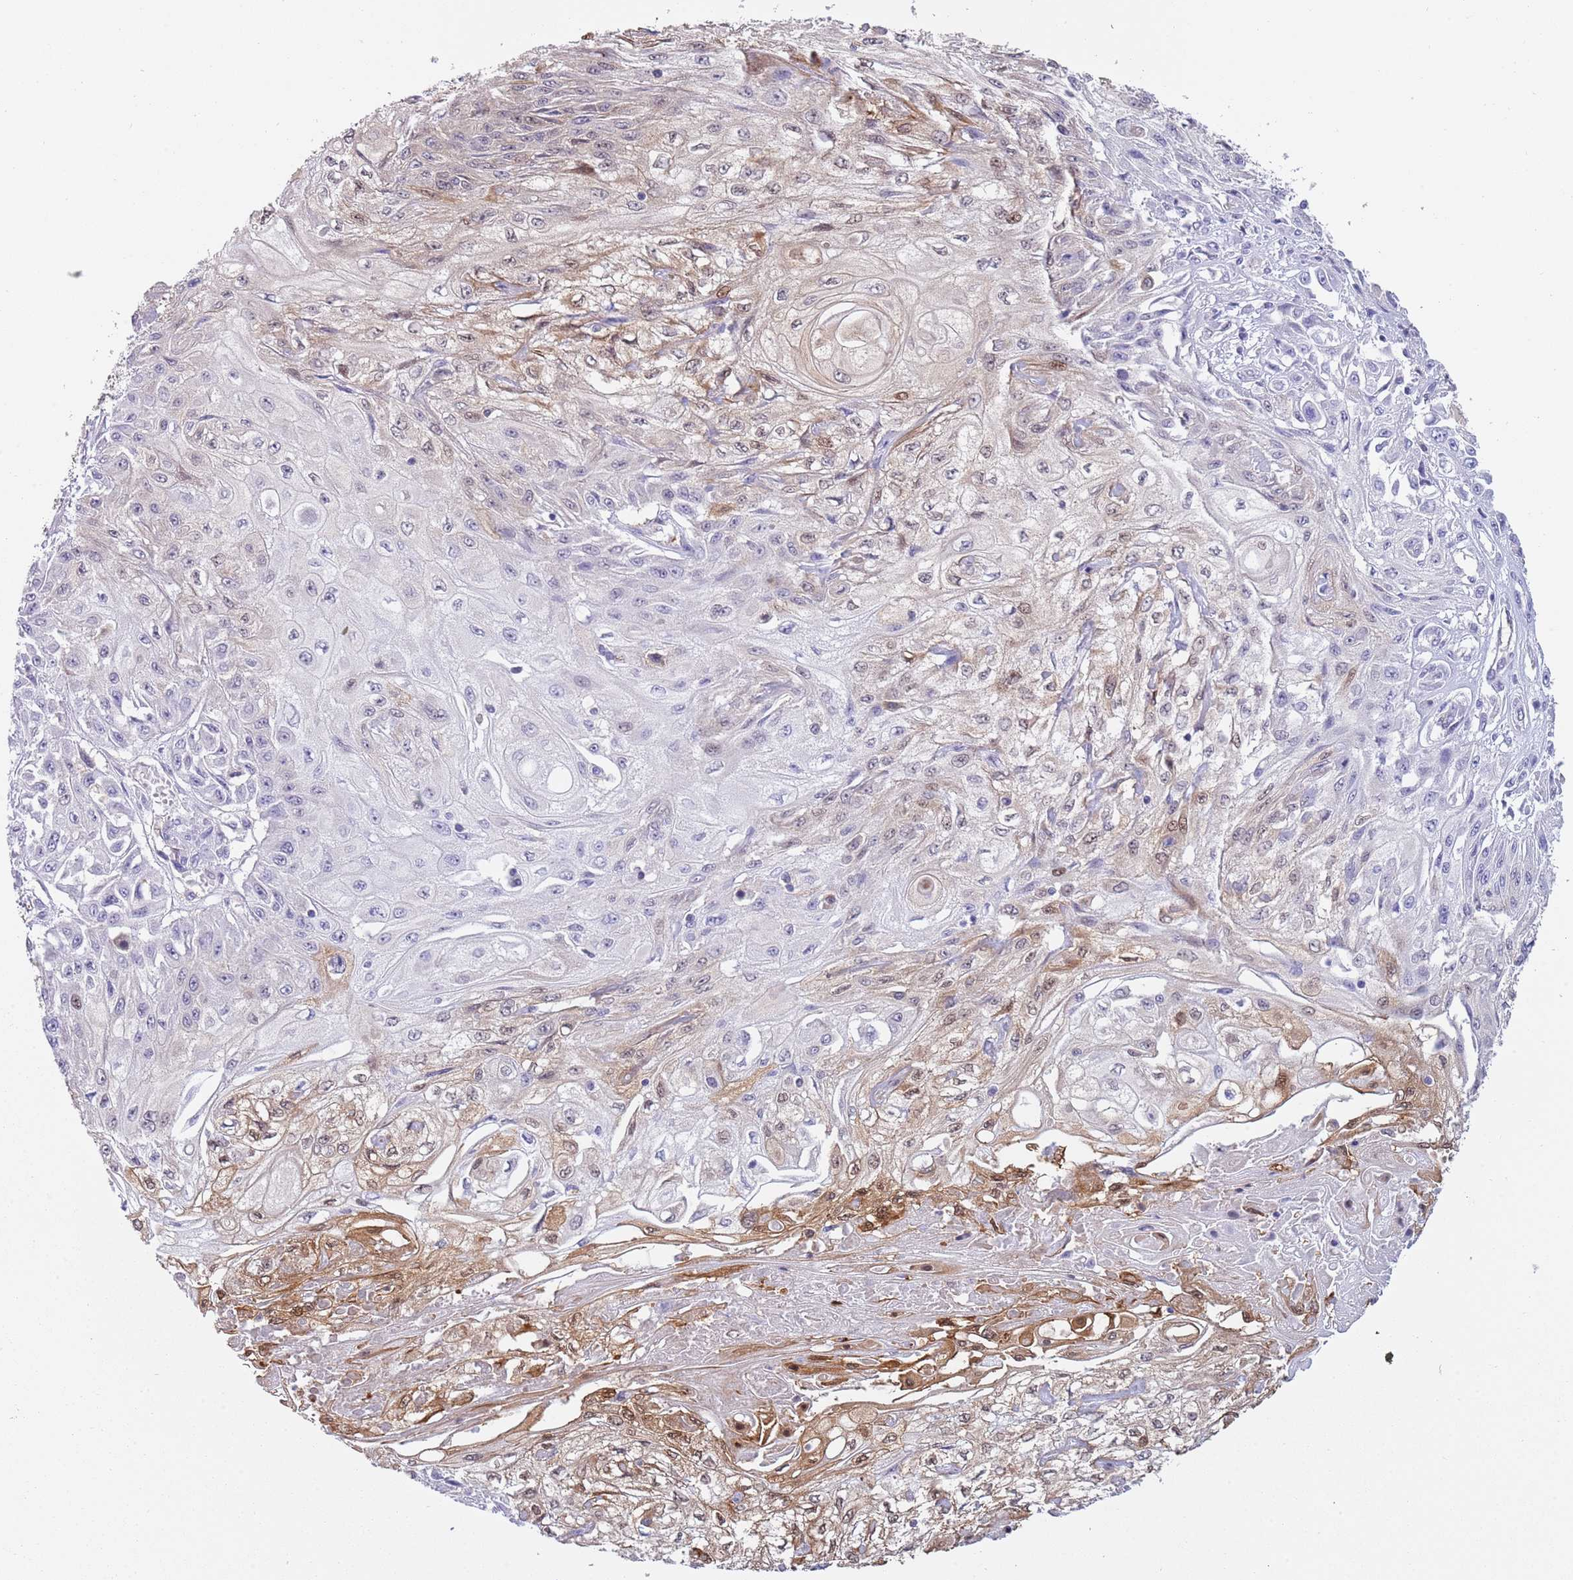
{"staining": {"intensity": "weak", "quantity": "<25%", "location": "cytoplasmic/membranous,nuclear"}, "tissue": "skin cancer", "cell_type": "Tumor cells", "image_type": "cancer", "snomed": [{"axis": "morphology", "description": "Squamous cell carcinoma, NOS"}, {"axis": "morphology", "description": "Squamous cell carcinoma, metastatic, NOS"}, {"axis": "topography", "description": "Skin"}, {"axis": "topography", "description": "Lymph node"}], "caption": "An image of skin squamous cell carcinoma stained for a protein shows no brown staining in tumor cells. (Stains: DAB immunohistochemistry (IHC) with hematoxylin counter stain, Microscopy: brightfield microscopy at high magnification).", "gene": "NBPF6", "patient": {"sex": "male", "age": 75}}